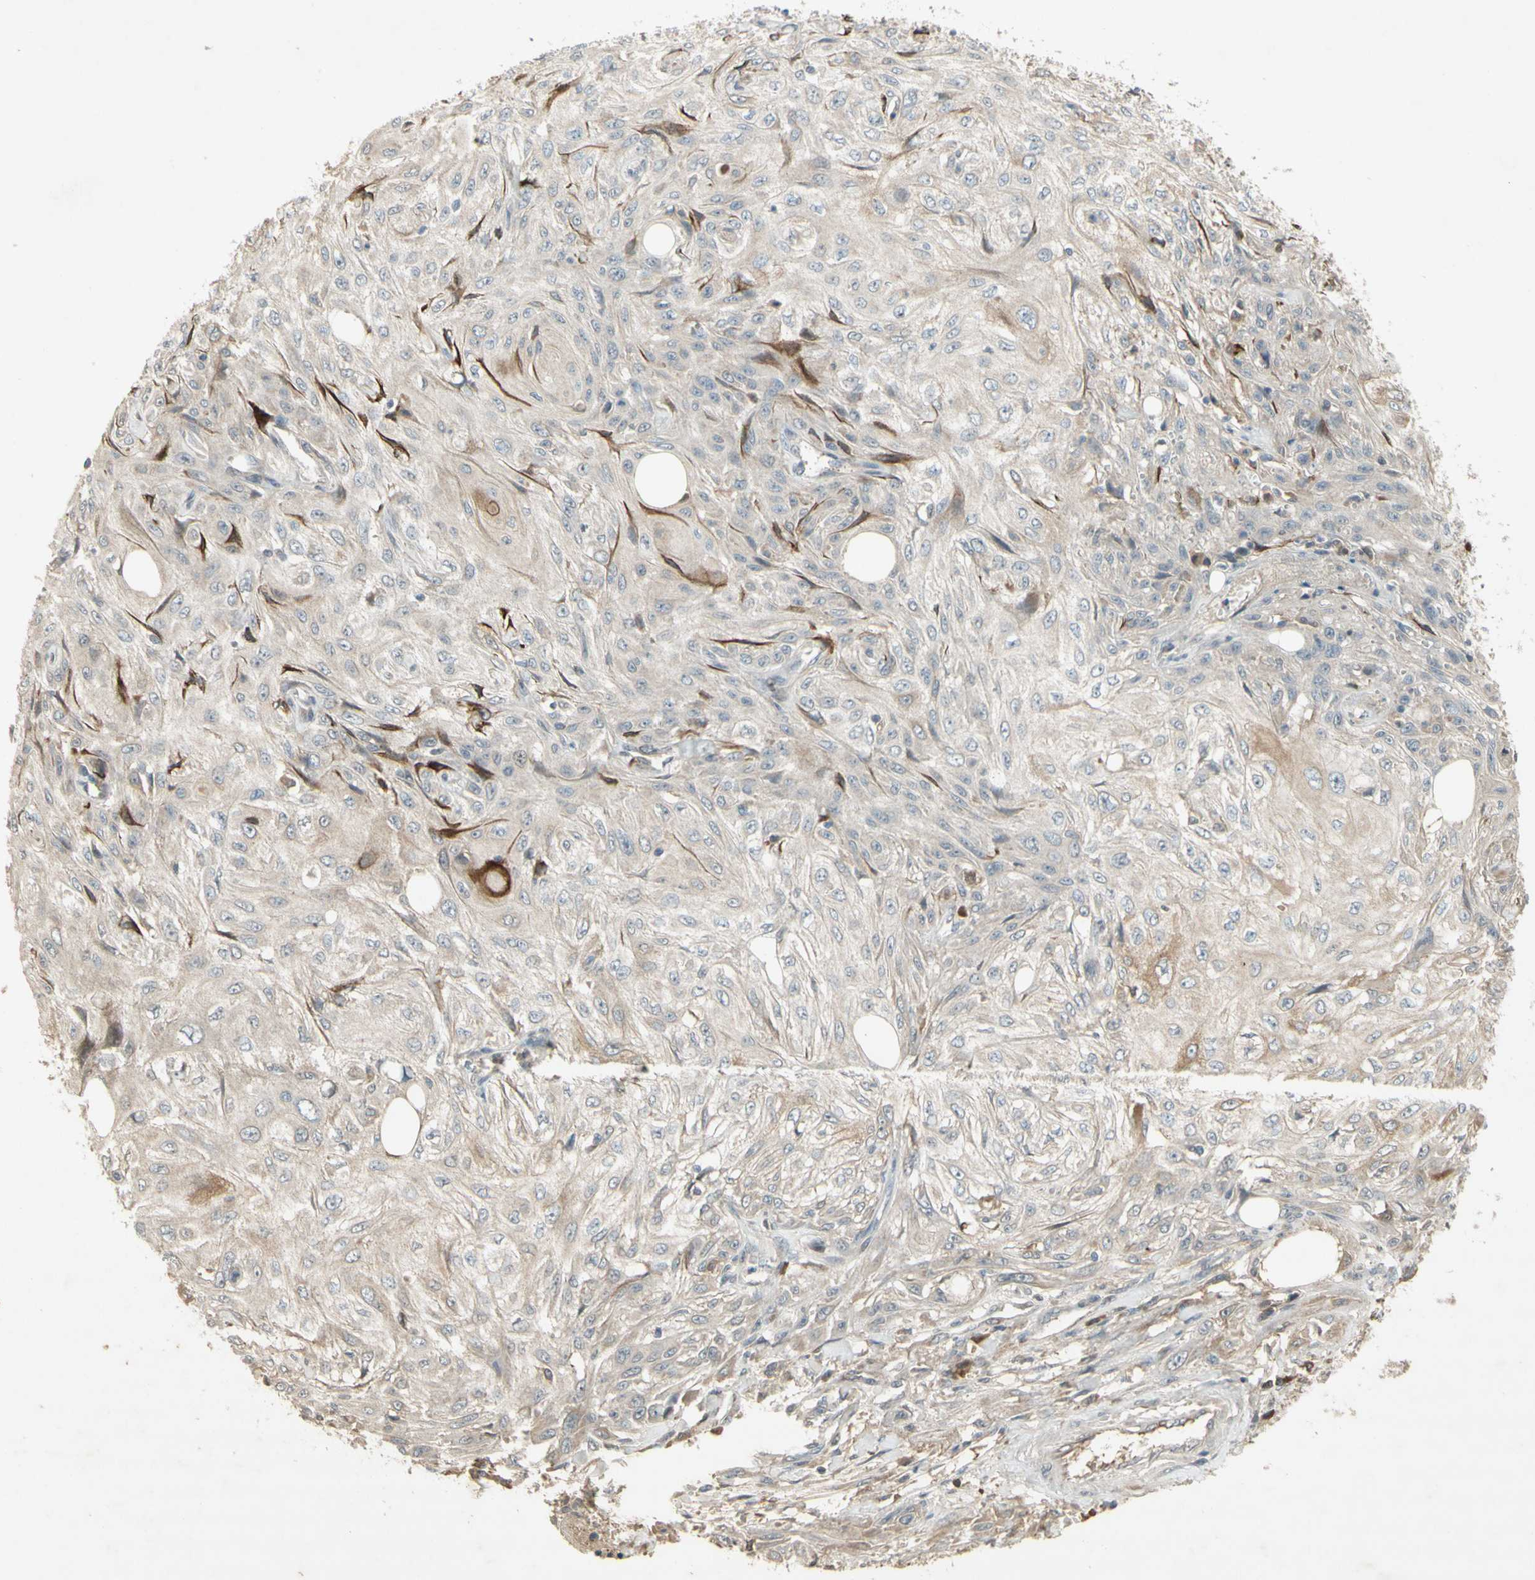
{"staining": {"intensity": "weak", "quantity": "<25%", "location": "cytoplasmic/membranous"}, "tissue": "skin cancer", "cell_type": "Tumor cells", "image_type": "cancer", "snomed": [{"axis": "morphology", "description": "Squamous cell carcinoma, NOS"}, {"axis": "topography", "description": "Skin"}], "caption": "Immunohistochemistry (IHC) histopathology image of neoplastic tissue: skin squamous cell carcinoma stained with DAB (3,3'-diaminobenzidine) reveals no significant protein expression in tumor cells.", "gene": "NRG4", "patient": {"sex": "male", "age": 75}}